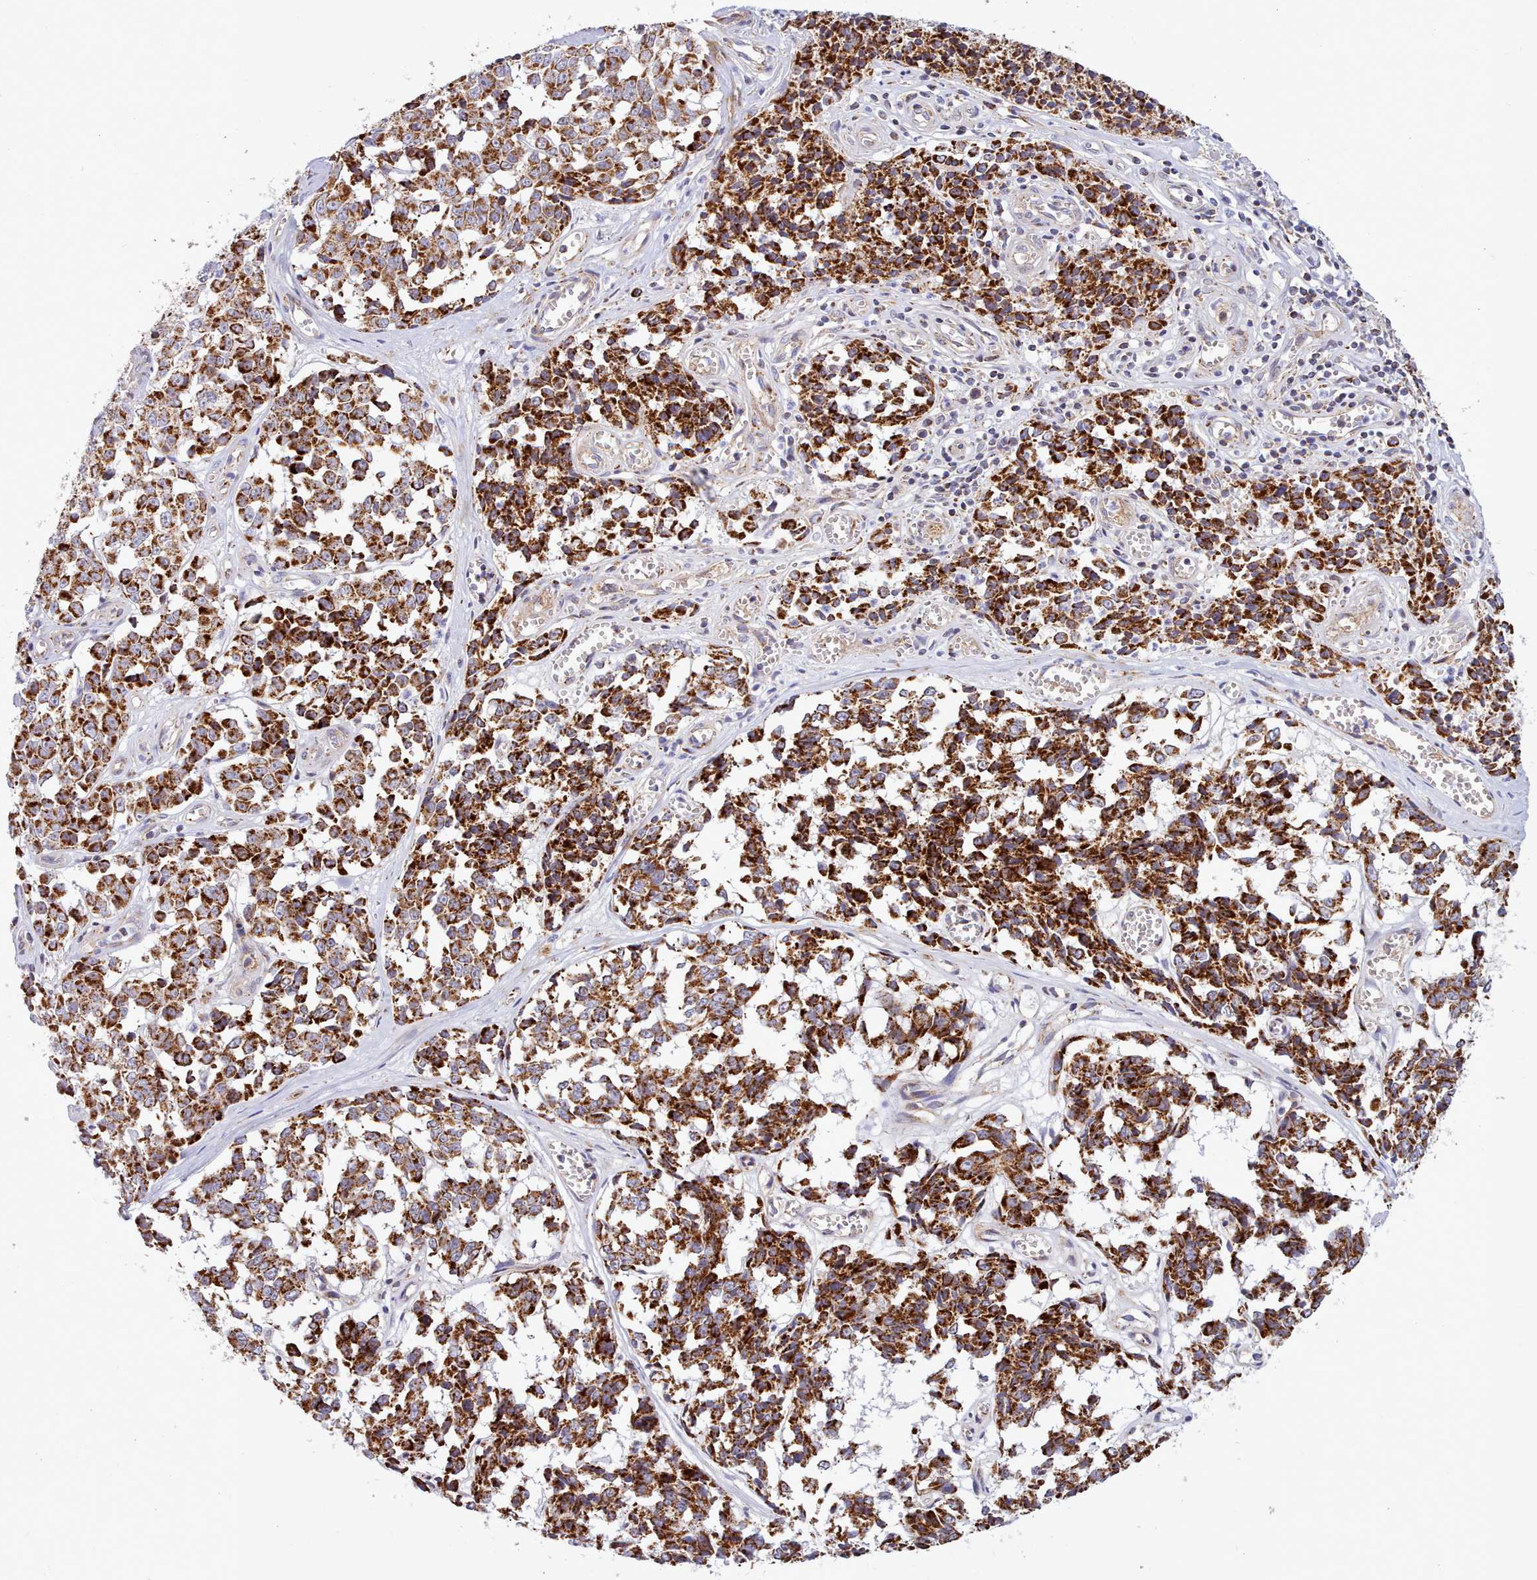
{"staining": {"intensity": "strong", "quantity": ">75%", "location": "cytoplasmic/membranous"}, "tissue": "melanoma", "cell_type": "Tumor cells", "image_type": "cancer", "snomed": [{"axis": "morphology", "description": "Malignant melanoma, NOS"}, {"axis": "topography", "description": "Skin"}], "caption": "Human melanoma stained with a protein marker demonstrates strong staining in tumor cells.", "gene": "MRPL21", "patient": {"sex": "female", "age": 64}}